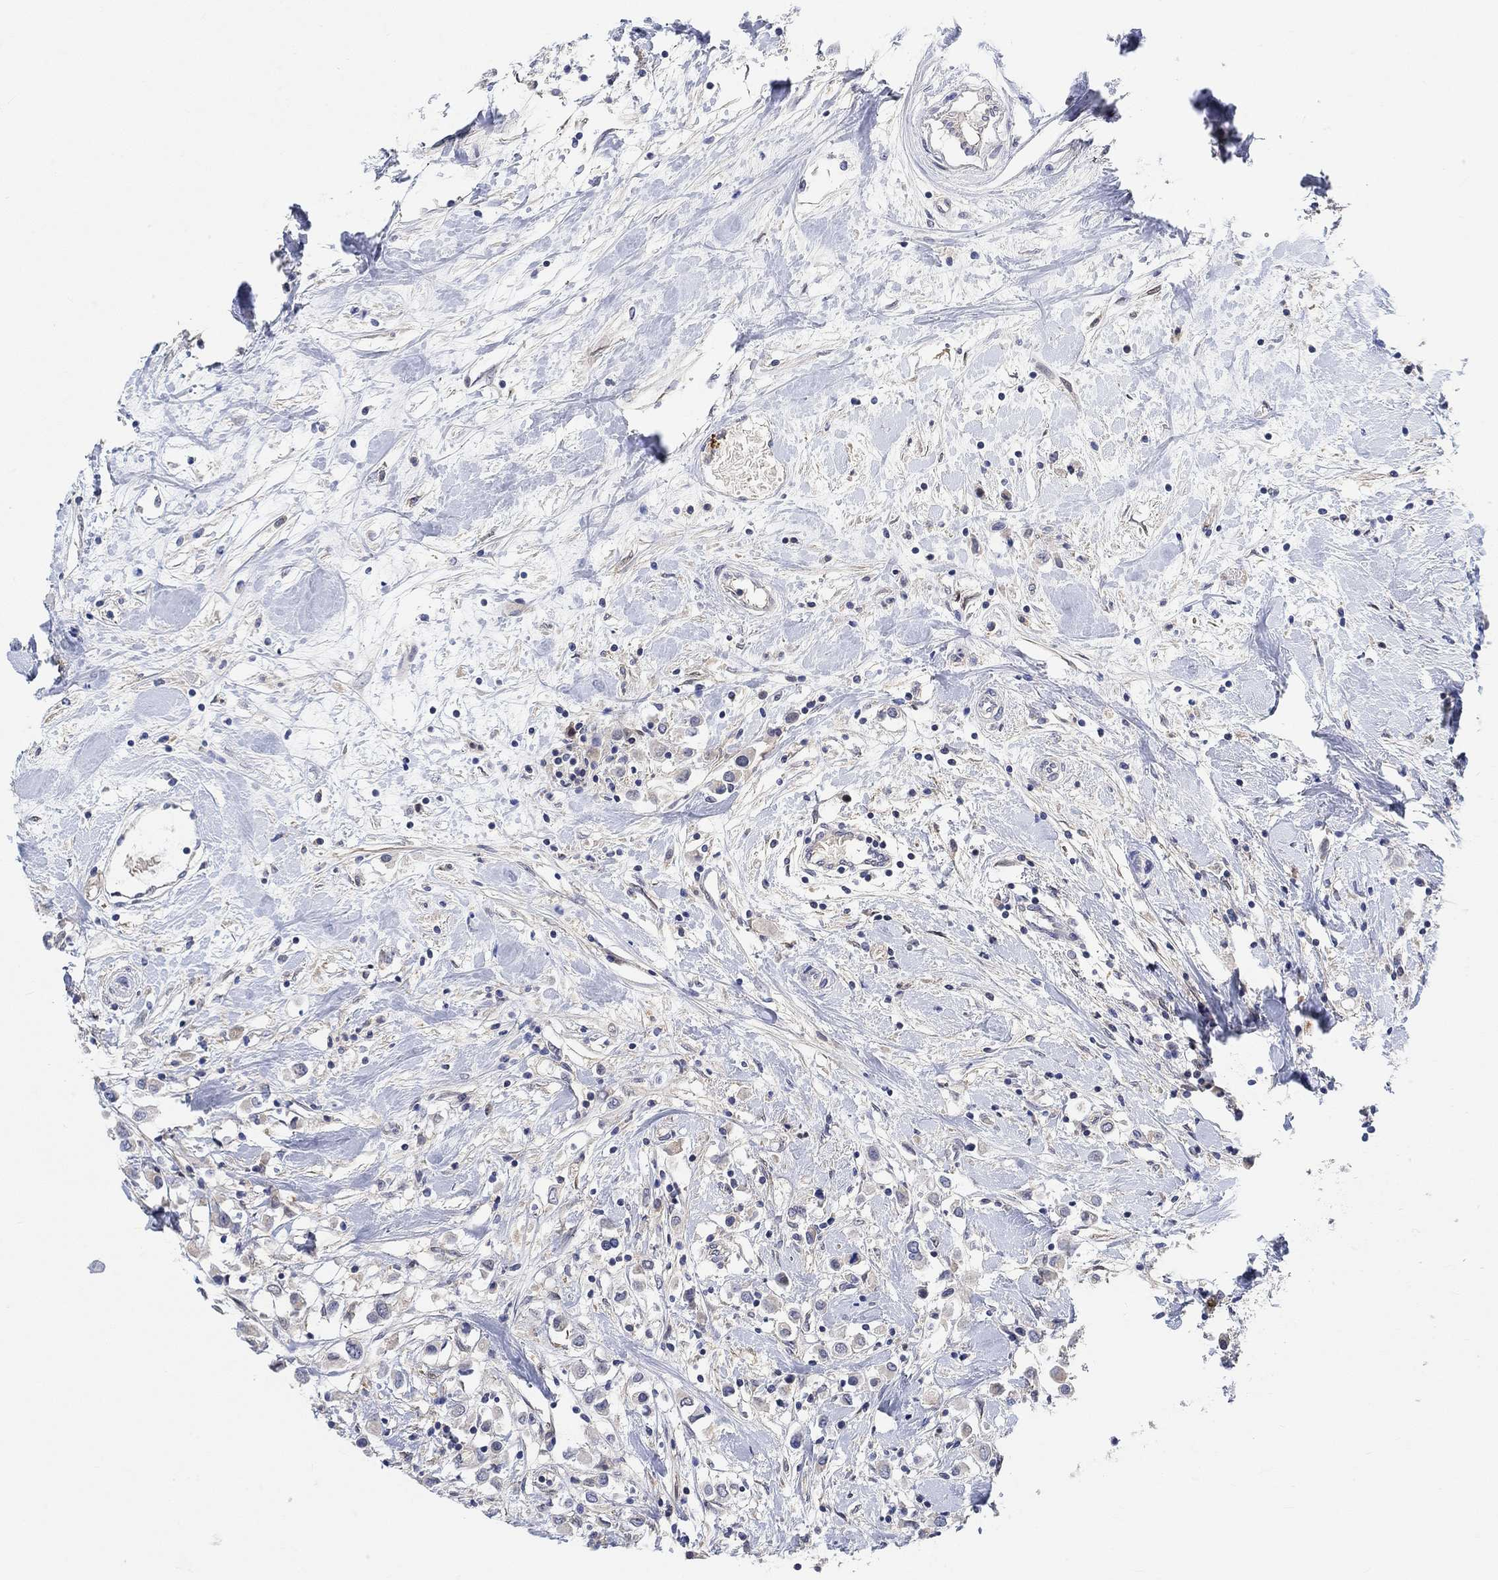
{"staining": {"intensity": "weak", "quantity": "25%-75%", "location": "cytoplasmic/membranous"}, "tissue": "breast cancer", "cell_type": "Tumor cells", "image_type": "cancer", "snomed": [{"axis": "morphology", "description": "Duct carcinoma"}, {"axis": "topography", "description": "Breast"}], "caption": "Tumor cells show low levels of weak cytoplasmic/membranous expression in about 25%-75% of cells in breast cancer (invasive ductal carcinoma).", "gene": "PMFBP1", "patient": {"sex": "female", "age": 61}}